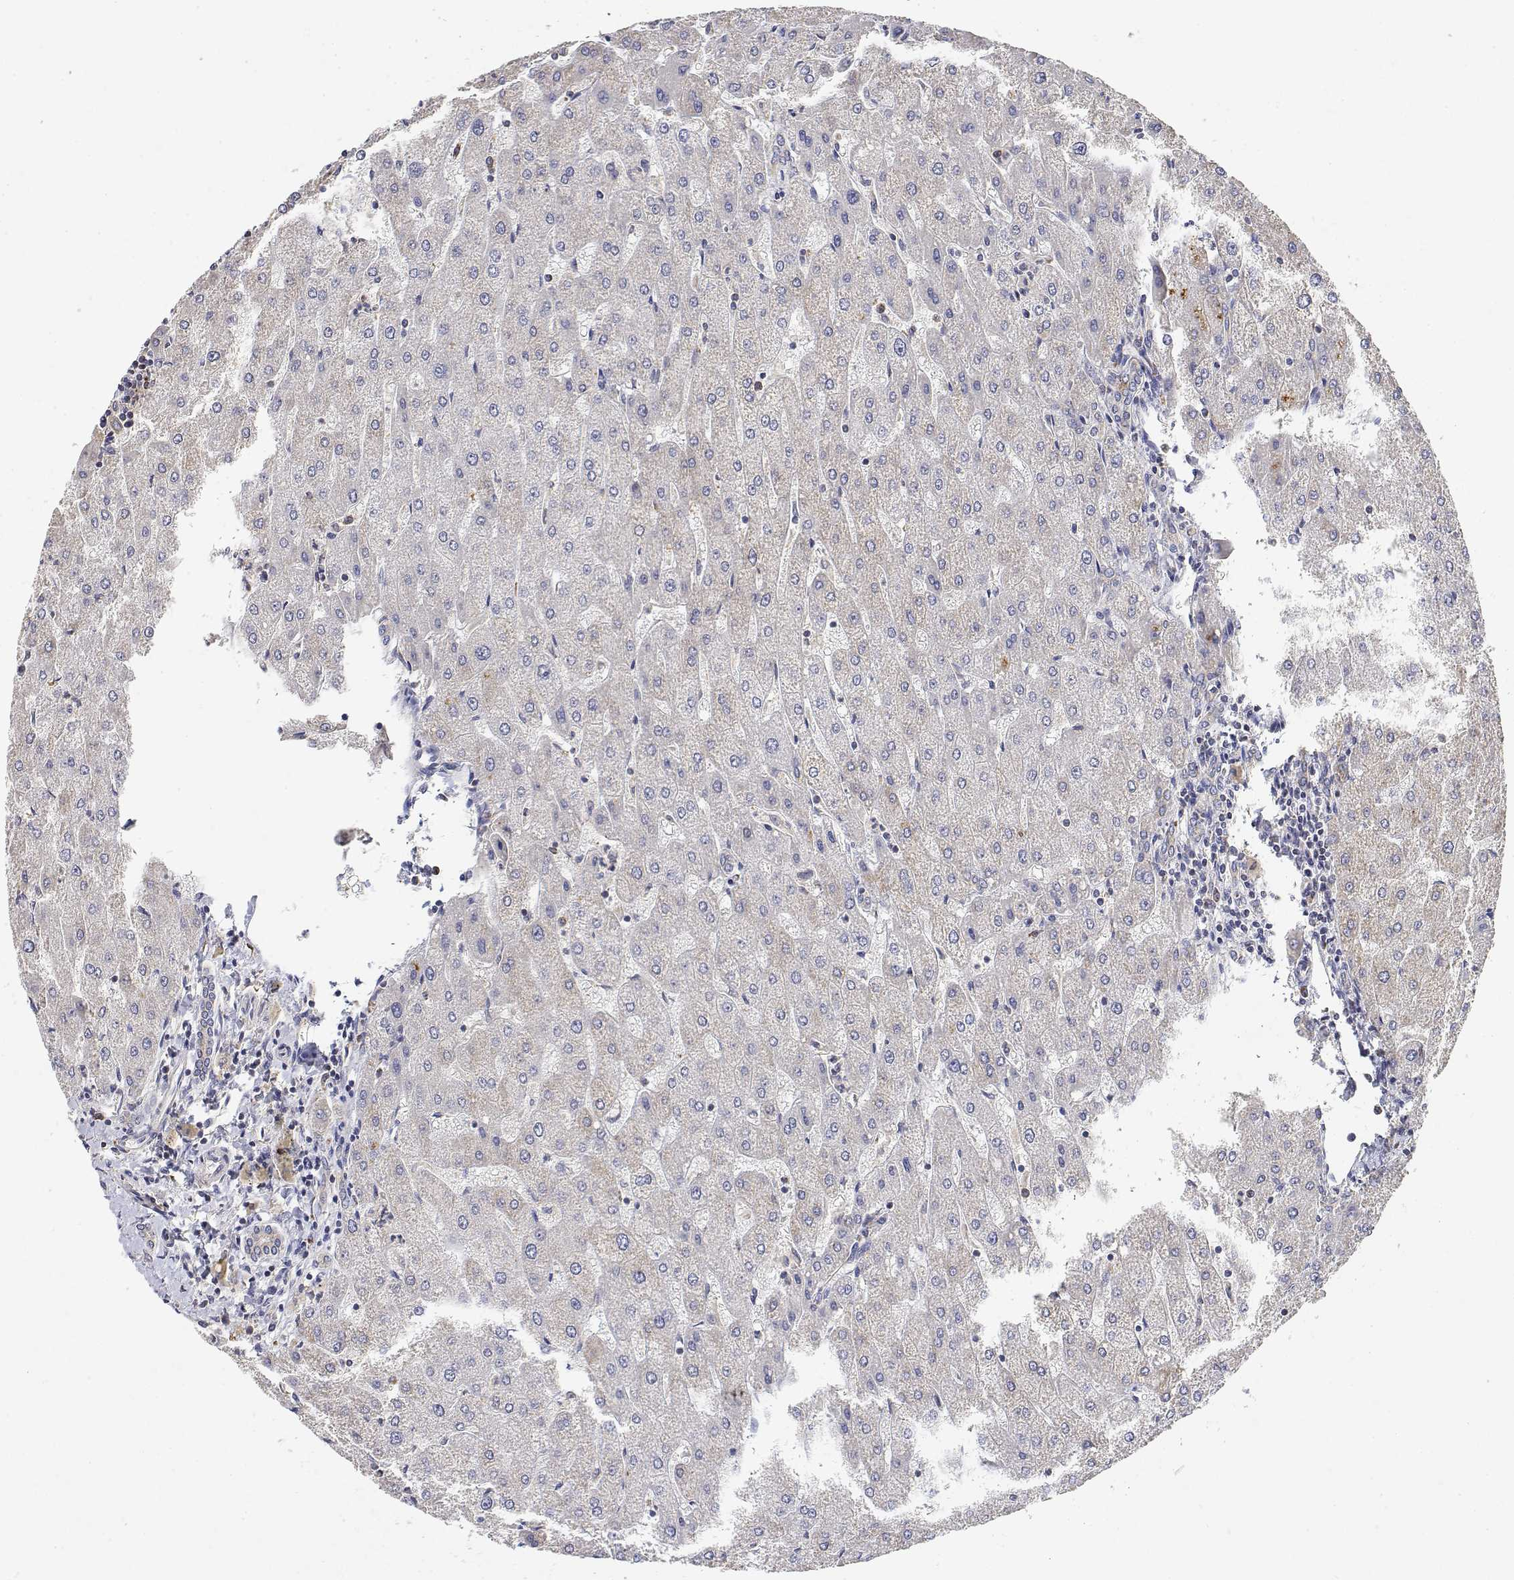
{"staining": {"intensity": "weak", "quantity": "25%-75%", "location": "cytoplasmic/membranous"}, "tissue": "liver", "cell_type": "Cholangiocytes", "image_type": "normal", "snomed": [{"axis": "morphology", "description": "Normal tissue, NOS"}, {"axis": "topography", "description": "Liver"}], "caption": "Protein analysis of benign liver demonstrates weak cytoplasmic/membranous positivity in approximately 25%-75% of cholangiocytes.", "gene": "LONRF3", "patient": {"sex": "male", "age": 67}}